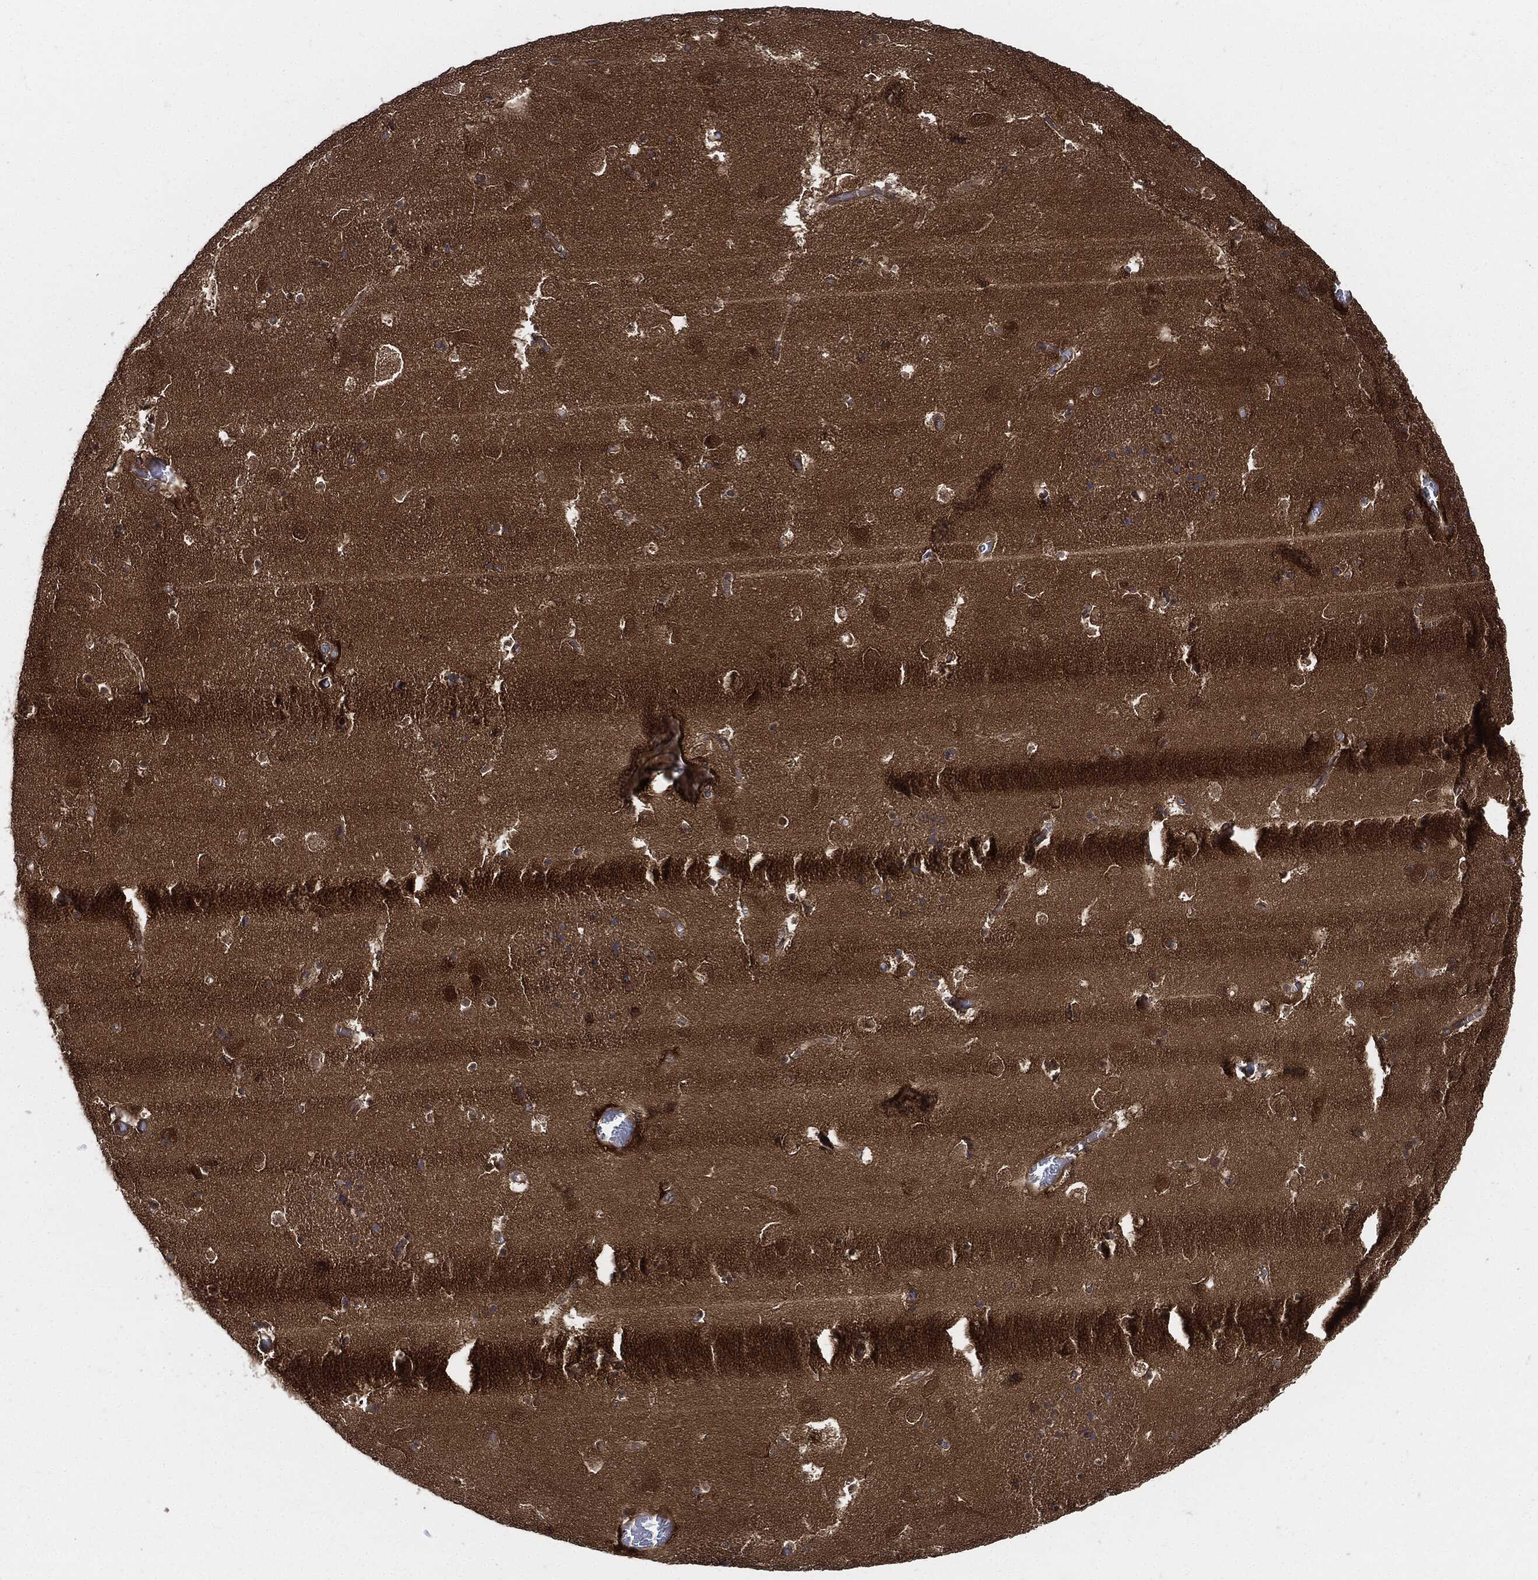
{"staining": {"intensity": "negative", "quantity": "none", "location": "none"}, "tissue": "caudate", "cell_type": "Glial cells", "image_type": "normal", "snomed": [{"axis": "morphology", "description": "Normal tissue, NOS"}, {"axis": "topography", "description": "Lateral ventricle wall"}], "caption": "DAB (3,3'-diaminobenzidine) immunohistochemical staining of normal human caudate reveals no significant staining in glial cells.", "gene": "XPNPEP1", "patient": {"sex": "female", "age": 42}}